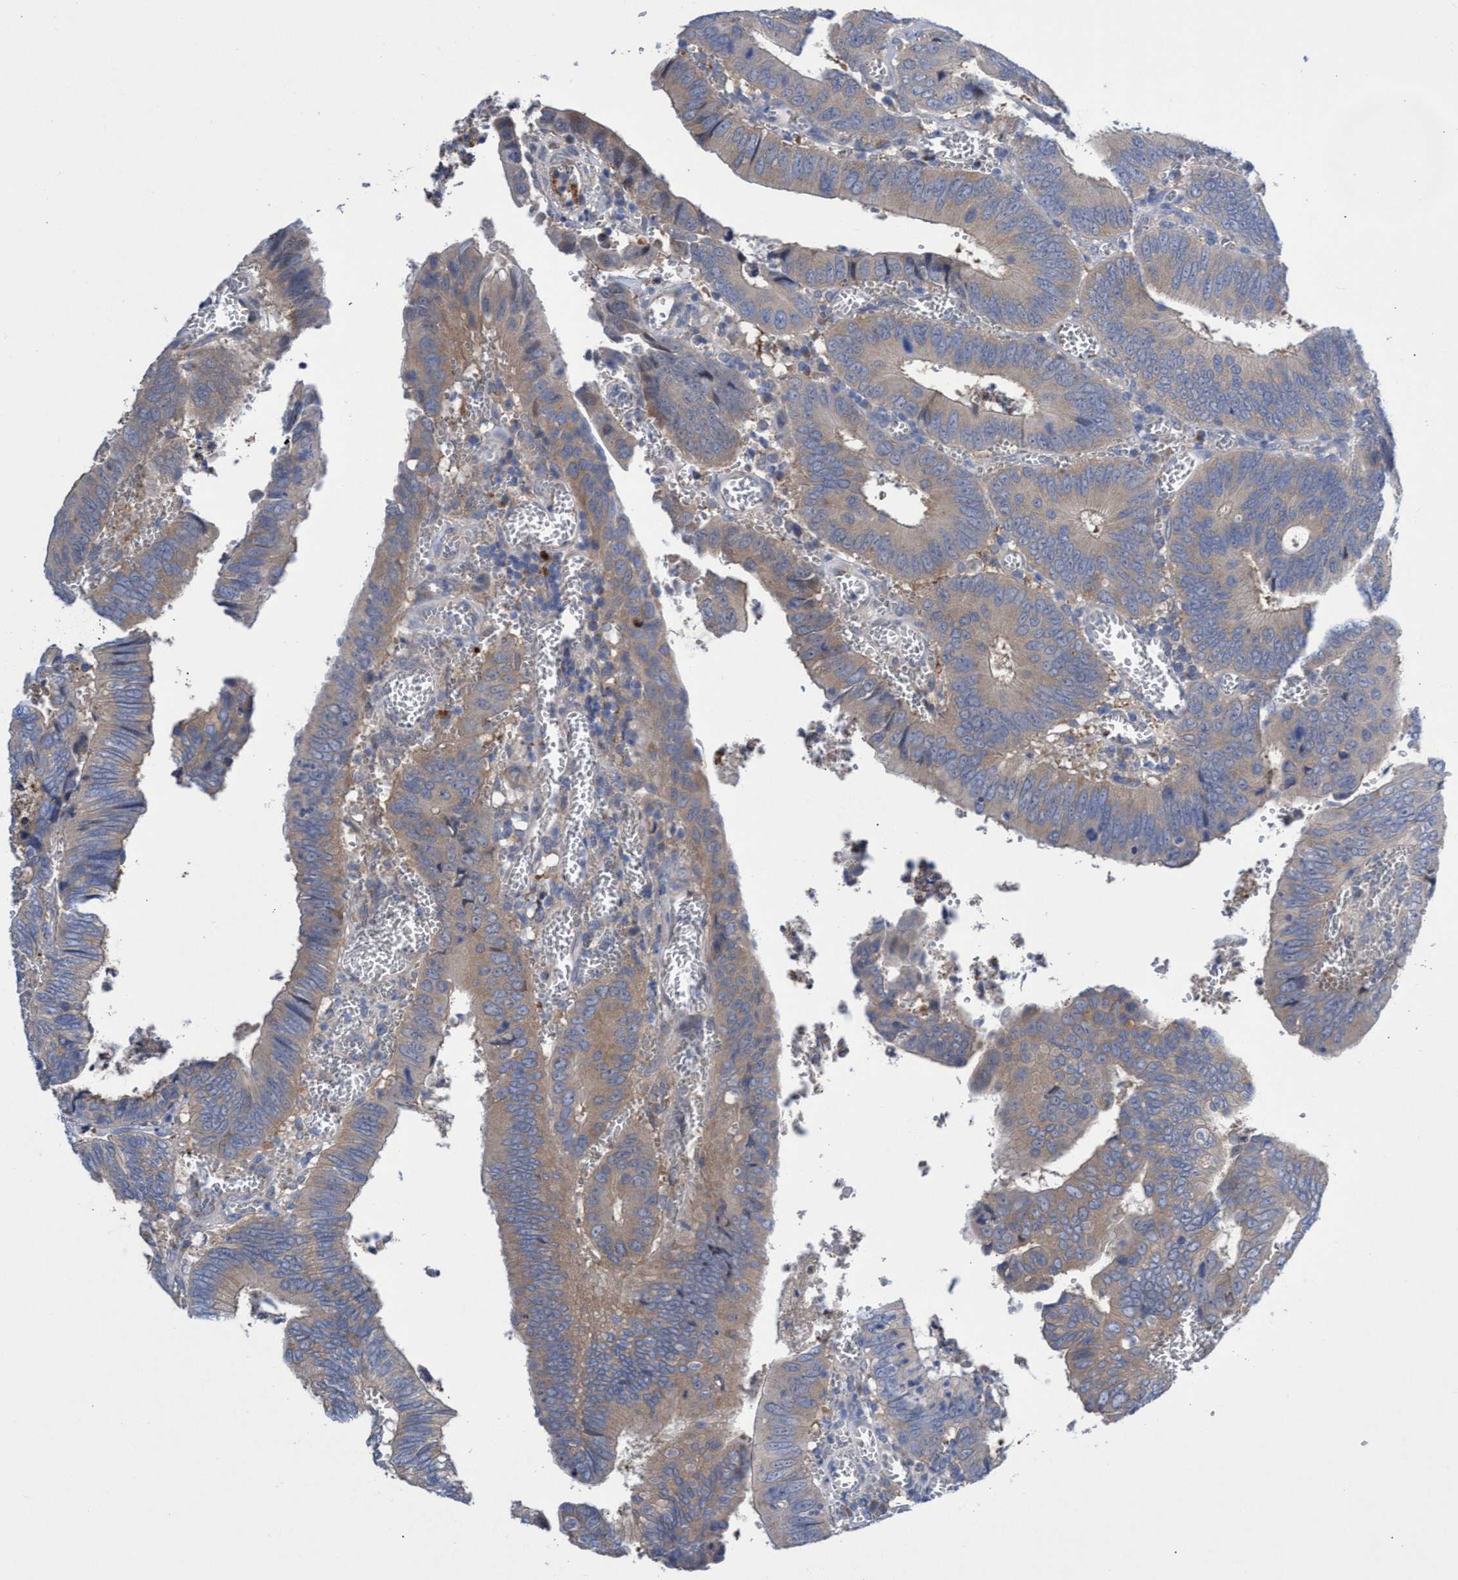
{"staining": {"intensity": "weak", "quantity": "25%-75%", "location": "cytoplasmic/membranous"}, "tissue": "colorectal cancer", "cell_type": "Tumor cells", "image_type": "cancer", "snomed": [{"axis": "morphology", "description": "Inflammation, NOS"}, {"axis": "morphology", "description": "Adenocarcinoma, NOS"}, {"axis": "topography", "description": "Colon"}], "caption": "IHC photomicrograph of neoplastic tissue: human colorectal cancer (adenocarcinoma) stained using immunohistochemistry (IHC) shows low levels of weak protein expression localized specifically in the cytoplasmic/membranous of tumor cells, appearing as a cytoplasmic/membranous brown color.", "gene": "SVEP1", "patient": {"sex": "male", "age": 72}}